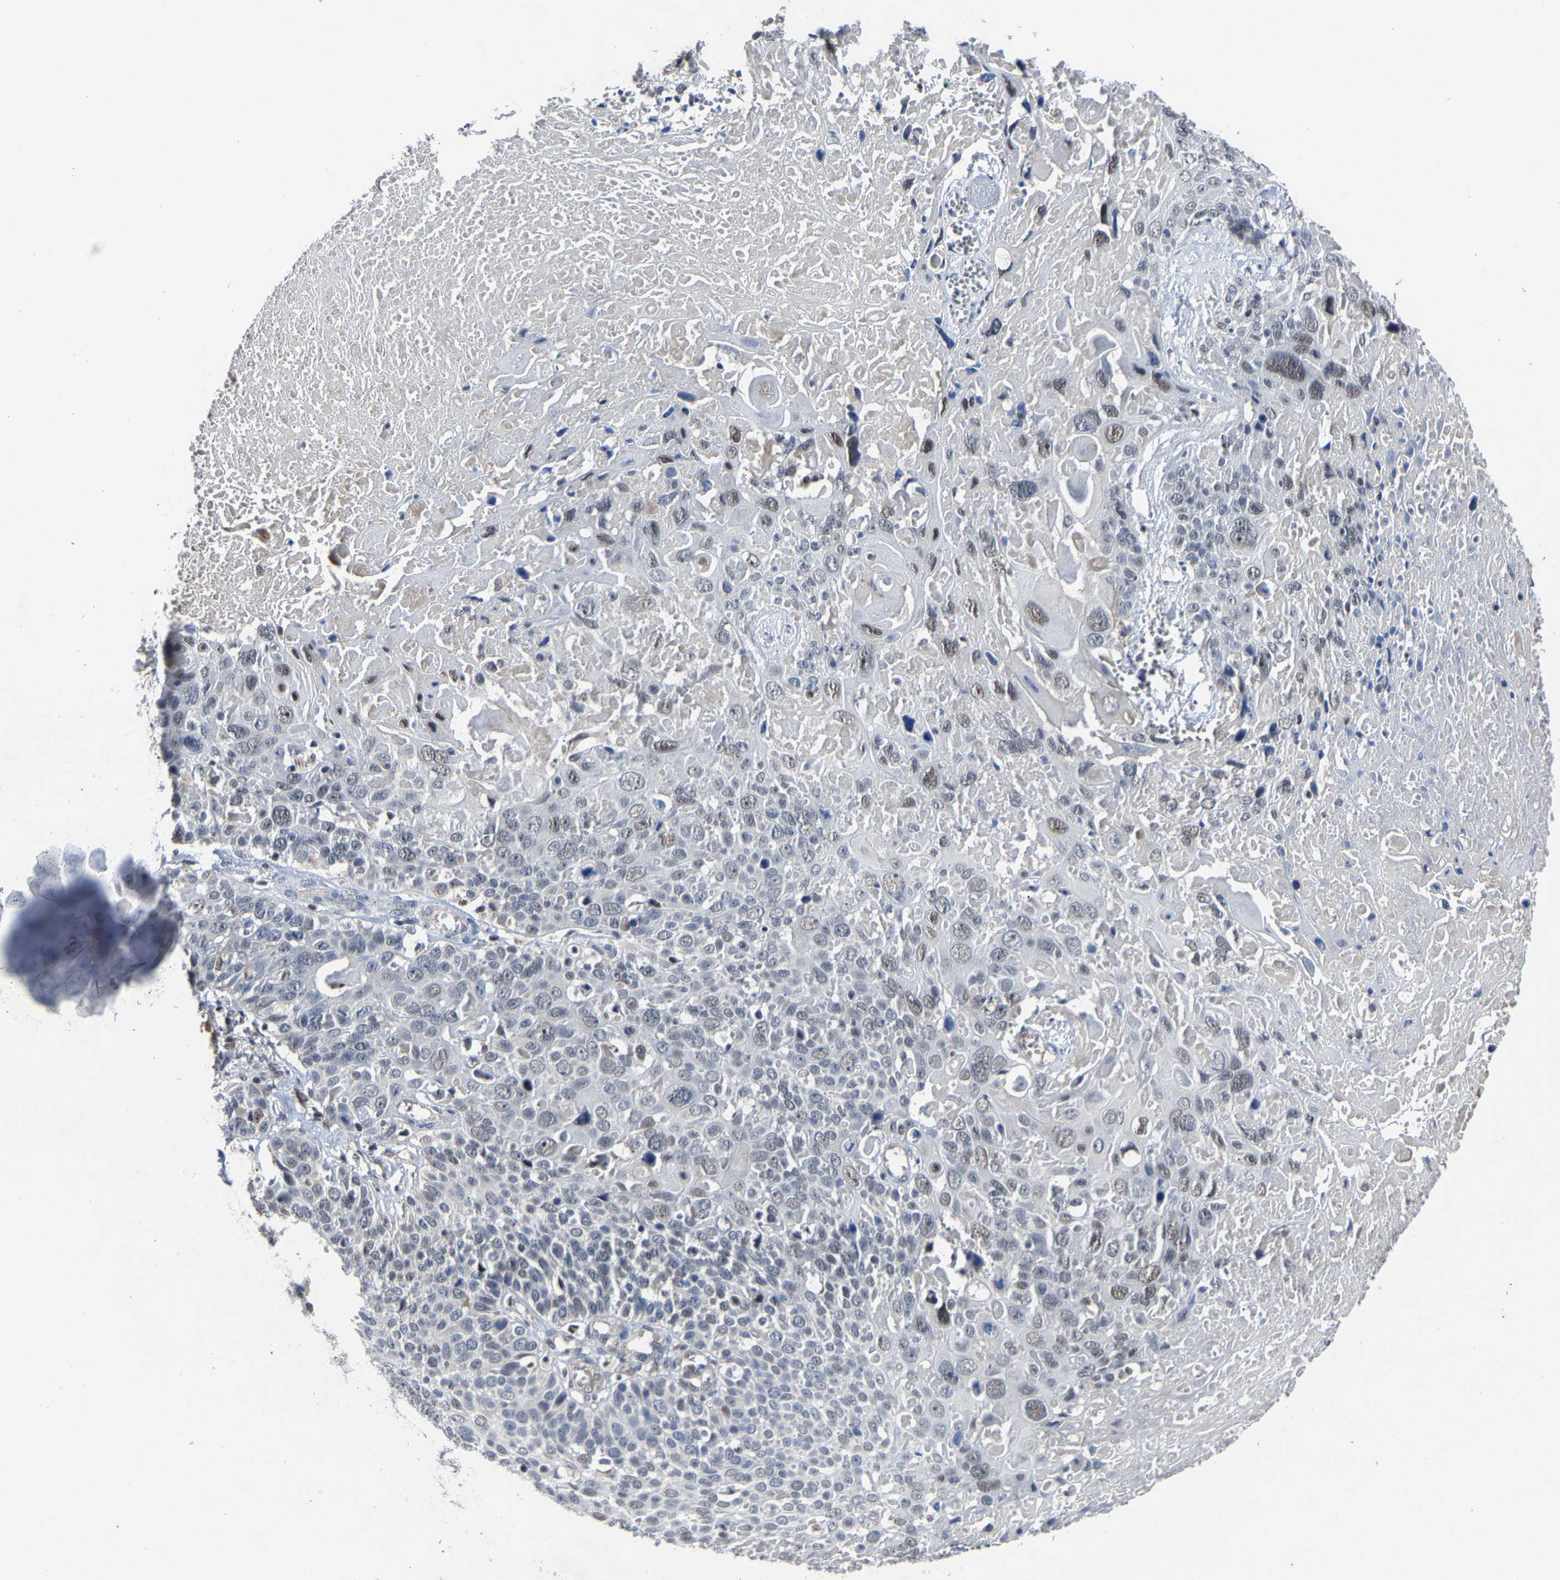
{"staining": {"intensity": "moderate", "quantity": "<25%", "location": "nuclear"}, "tissue": "cervical cancer", "cell_type": "Tumor cells", "image_type": "cancer", "snomed": [{"axis": "morphology", "description": "Squamous cell carcinoma, NOS"}, {"axis": "topography", "description": "Cervix"}], "caption": "Brown immunohistochemical staining in human cervical squamous cell carcinoma displays moderate nuclear staining in approximately <25% of tumor cells. (brown staining indicates protein expression, while blue staining denotes nuclei).", "gene": "LSM8", "patient": {"sex": "female", "age": 74}}